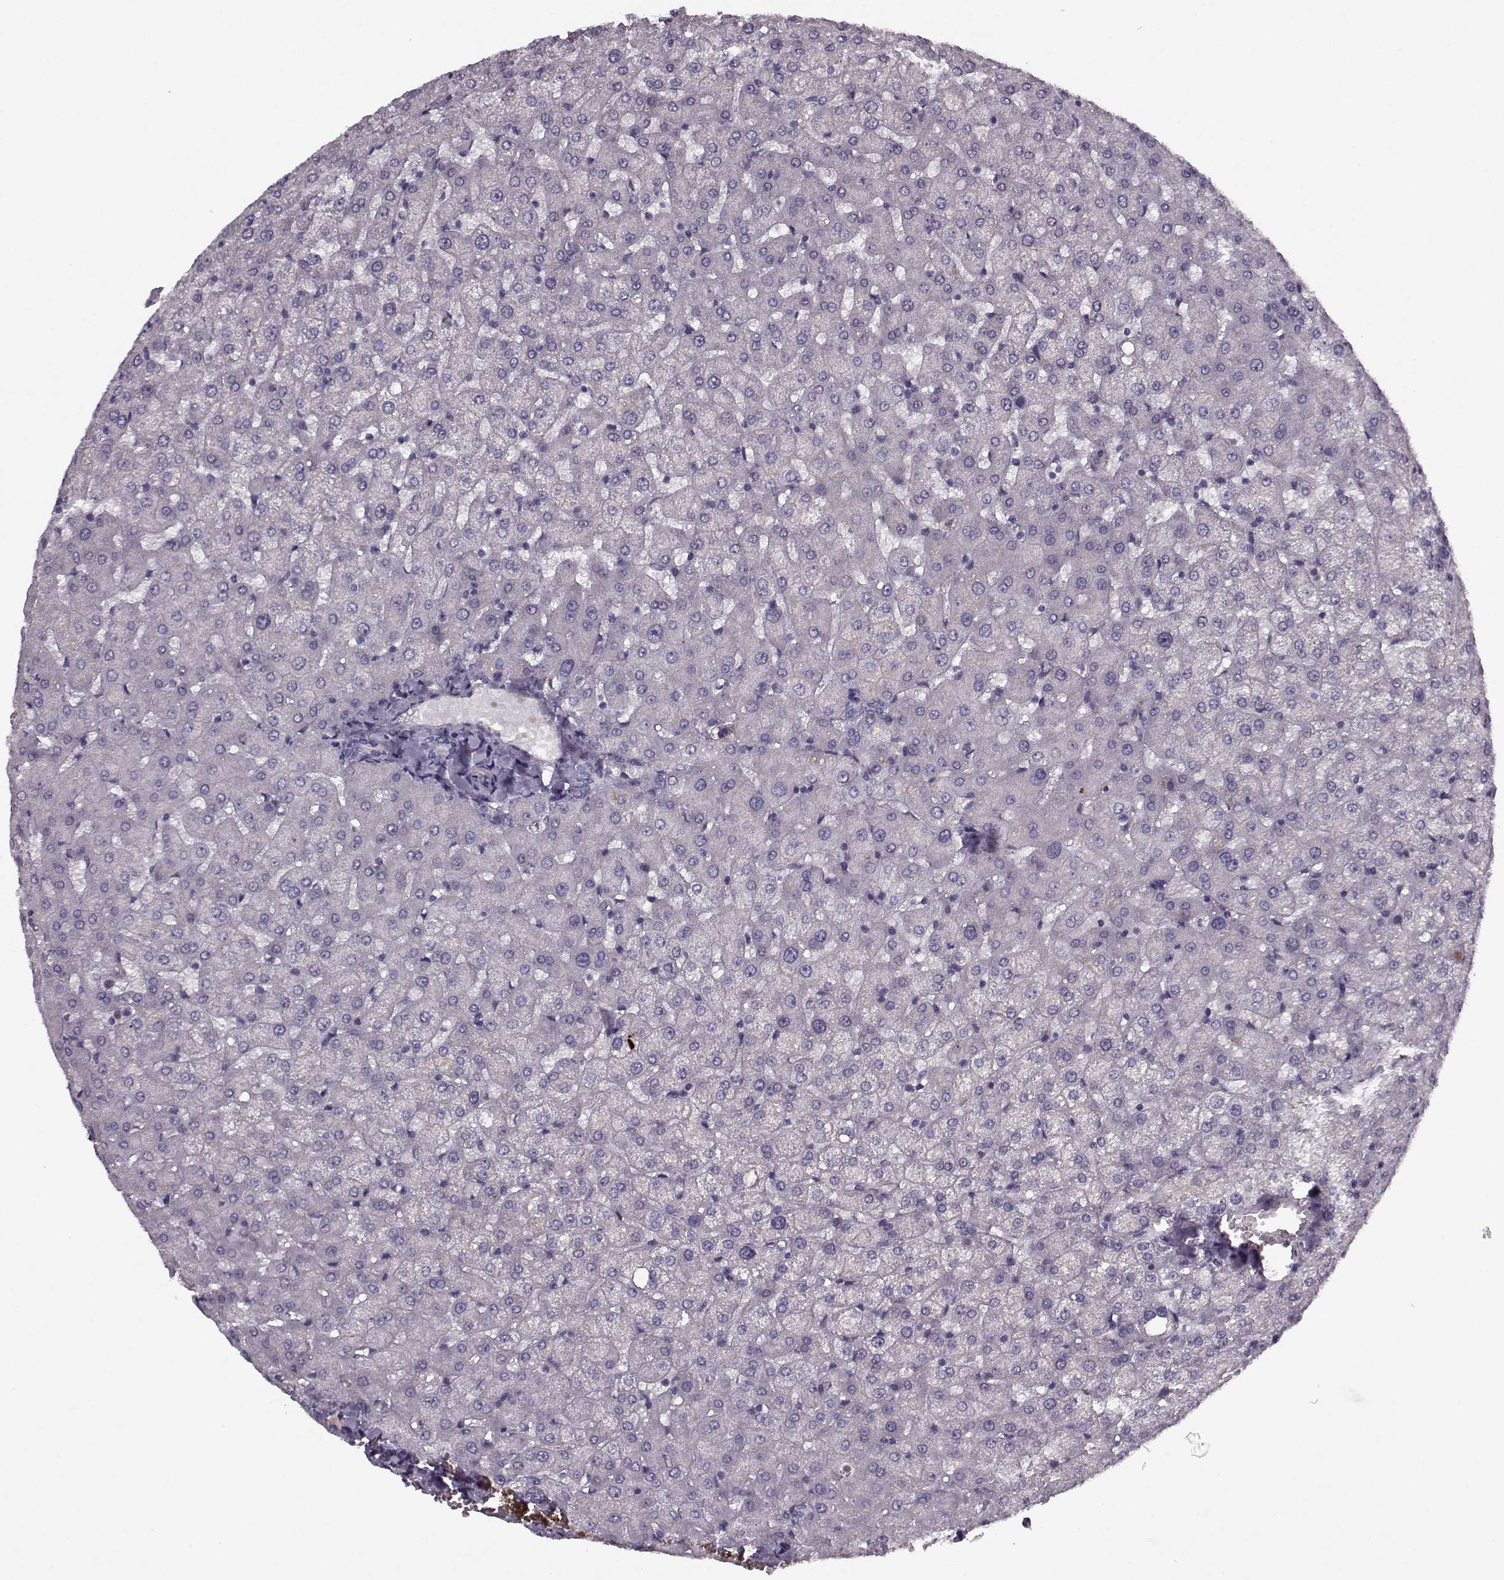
{"staining": {"intensity": "negative", "quantity": "none", "location": "none"}, "tissue": "liver", "cell_type": "Cholangiocytes", "image_type": "normal", "snomed": [{"axis": "morphology", "description": "Normal tissue, NOS"}, {"axis": "topography", "description": "Liver"}], "caption": "Cholangiocytes are negative for protein expression in benign human liver. (Brightfield microscopy of DAB (3,3'-diaminobenzidine) immunohistochemistry at high magnification).", "gene": "KRT9", "patient": {"sex": "female", "age": 50}}